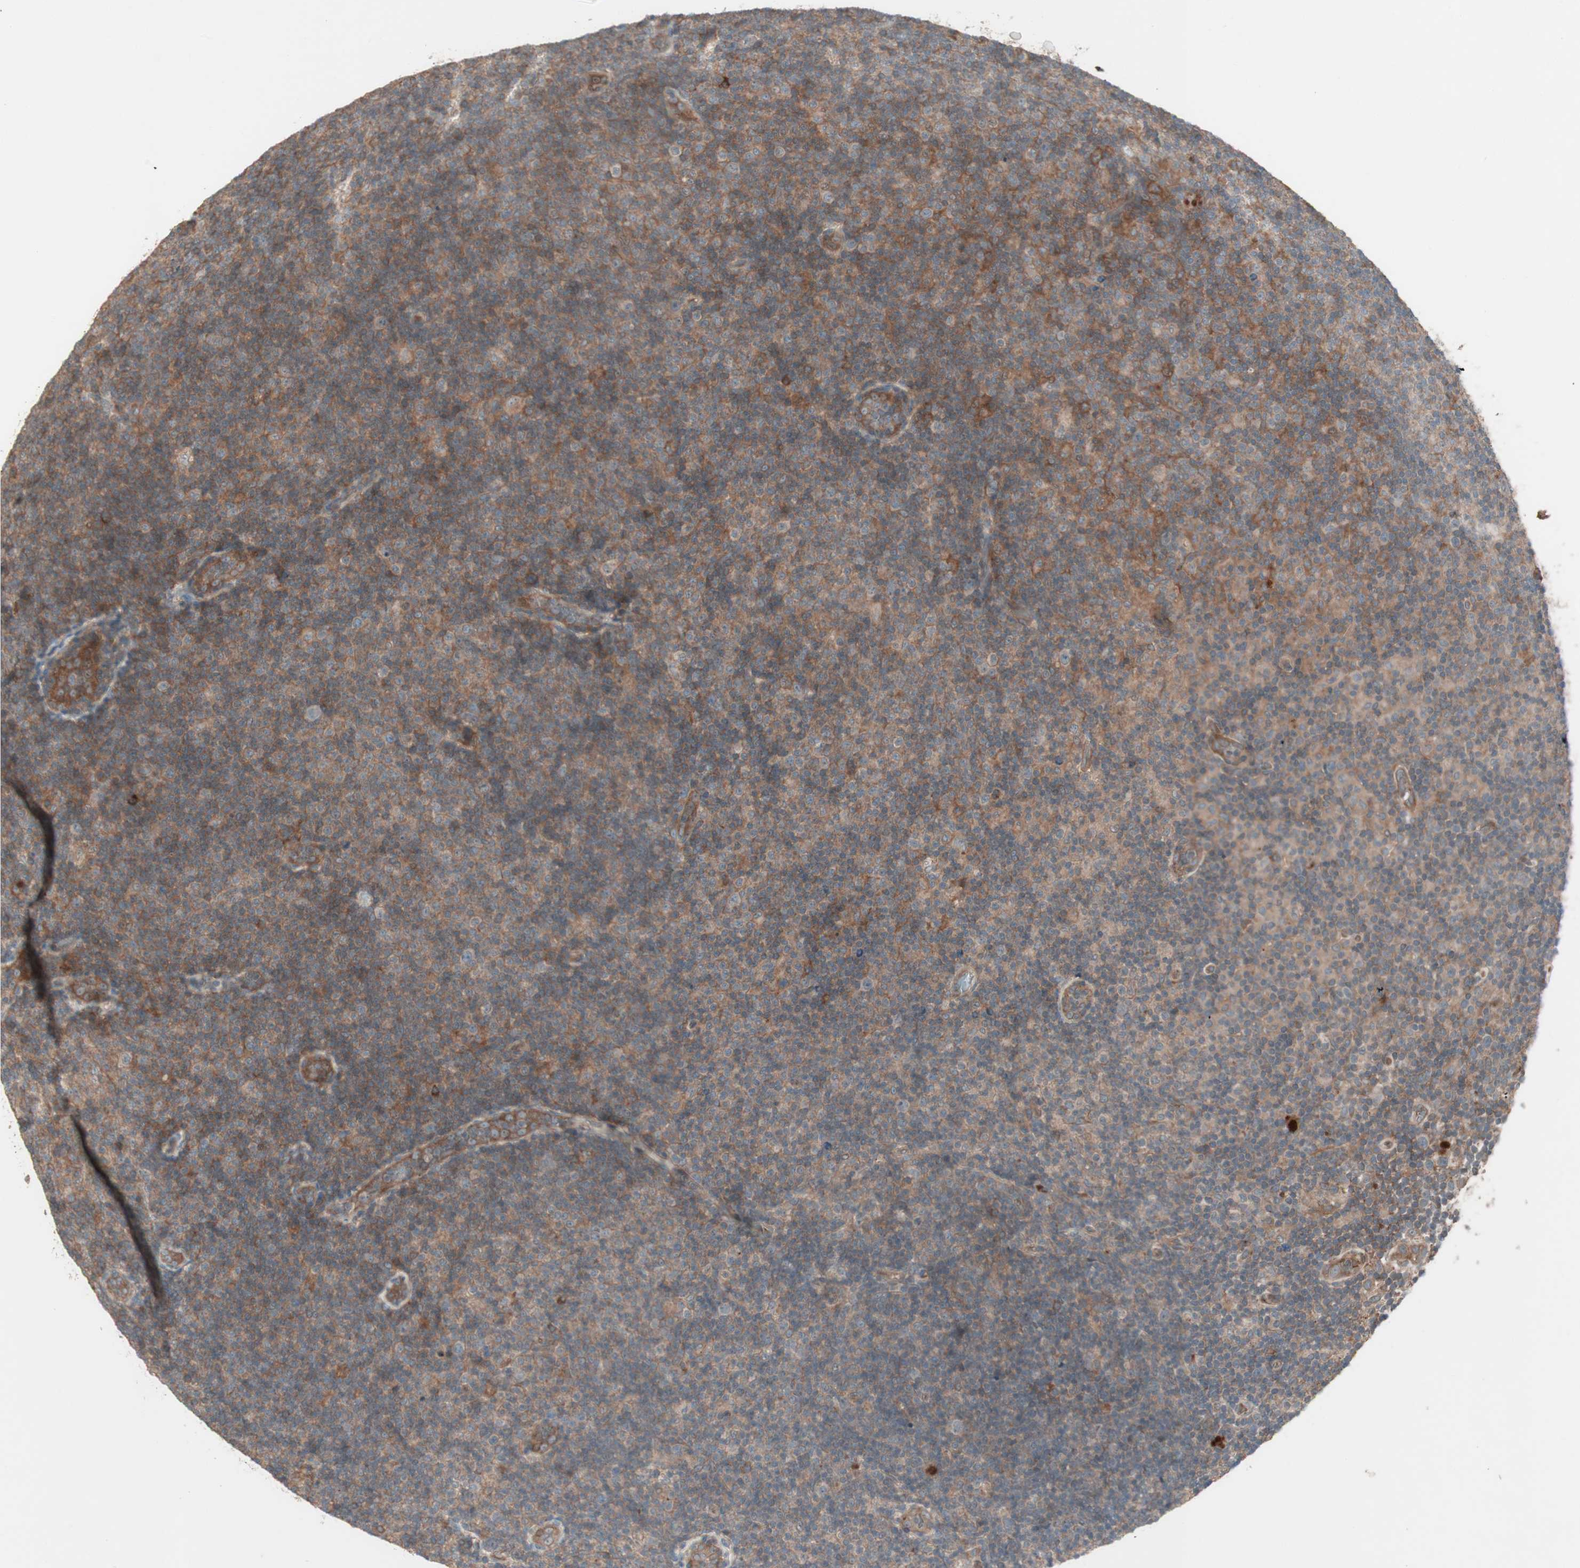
{"staining": {"intensity": "moderate", "quantity": ">75%", "location": "cytoplasmic/membranous"}, "tissue": "lymphoma", "cell_type": "Tumor cells", "image_type": "cancer", "snomed": [{"axis": "morphology", "description": "Malignant lymphoma, non-Hodgkin's type, Low grade"}, {"axis": "topography", "description": "Lymph node"}], "caption": "Malignant lymphoma, non-Hodgkin's type (low-grade) stained for a protein (brown) displays moderate cytoplasmic/membranous positive staining in approximately >75% of tumor cells.", "gene": "TFPI", "patient": {"sex": "male", "age": 83}}